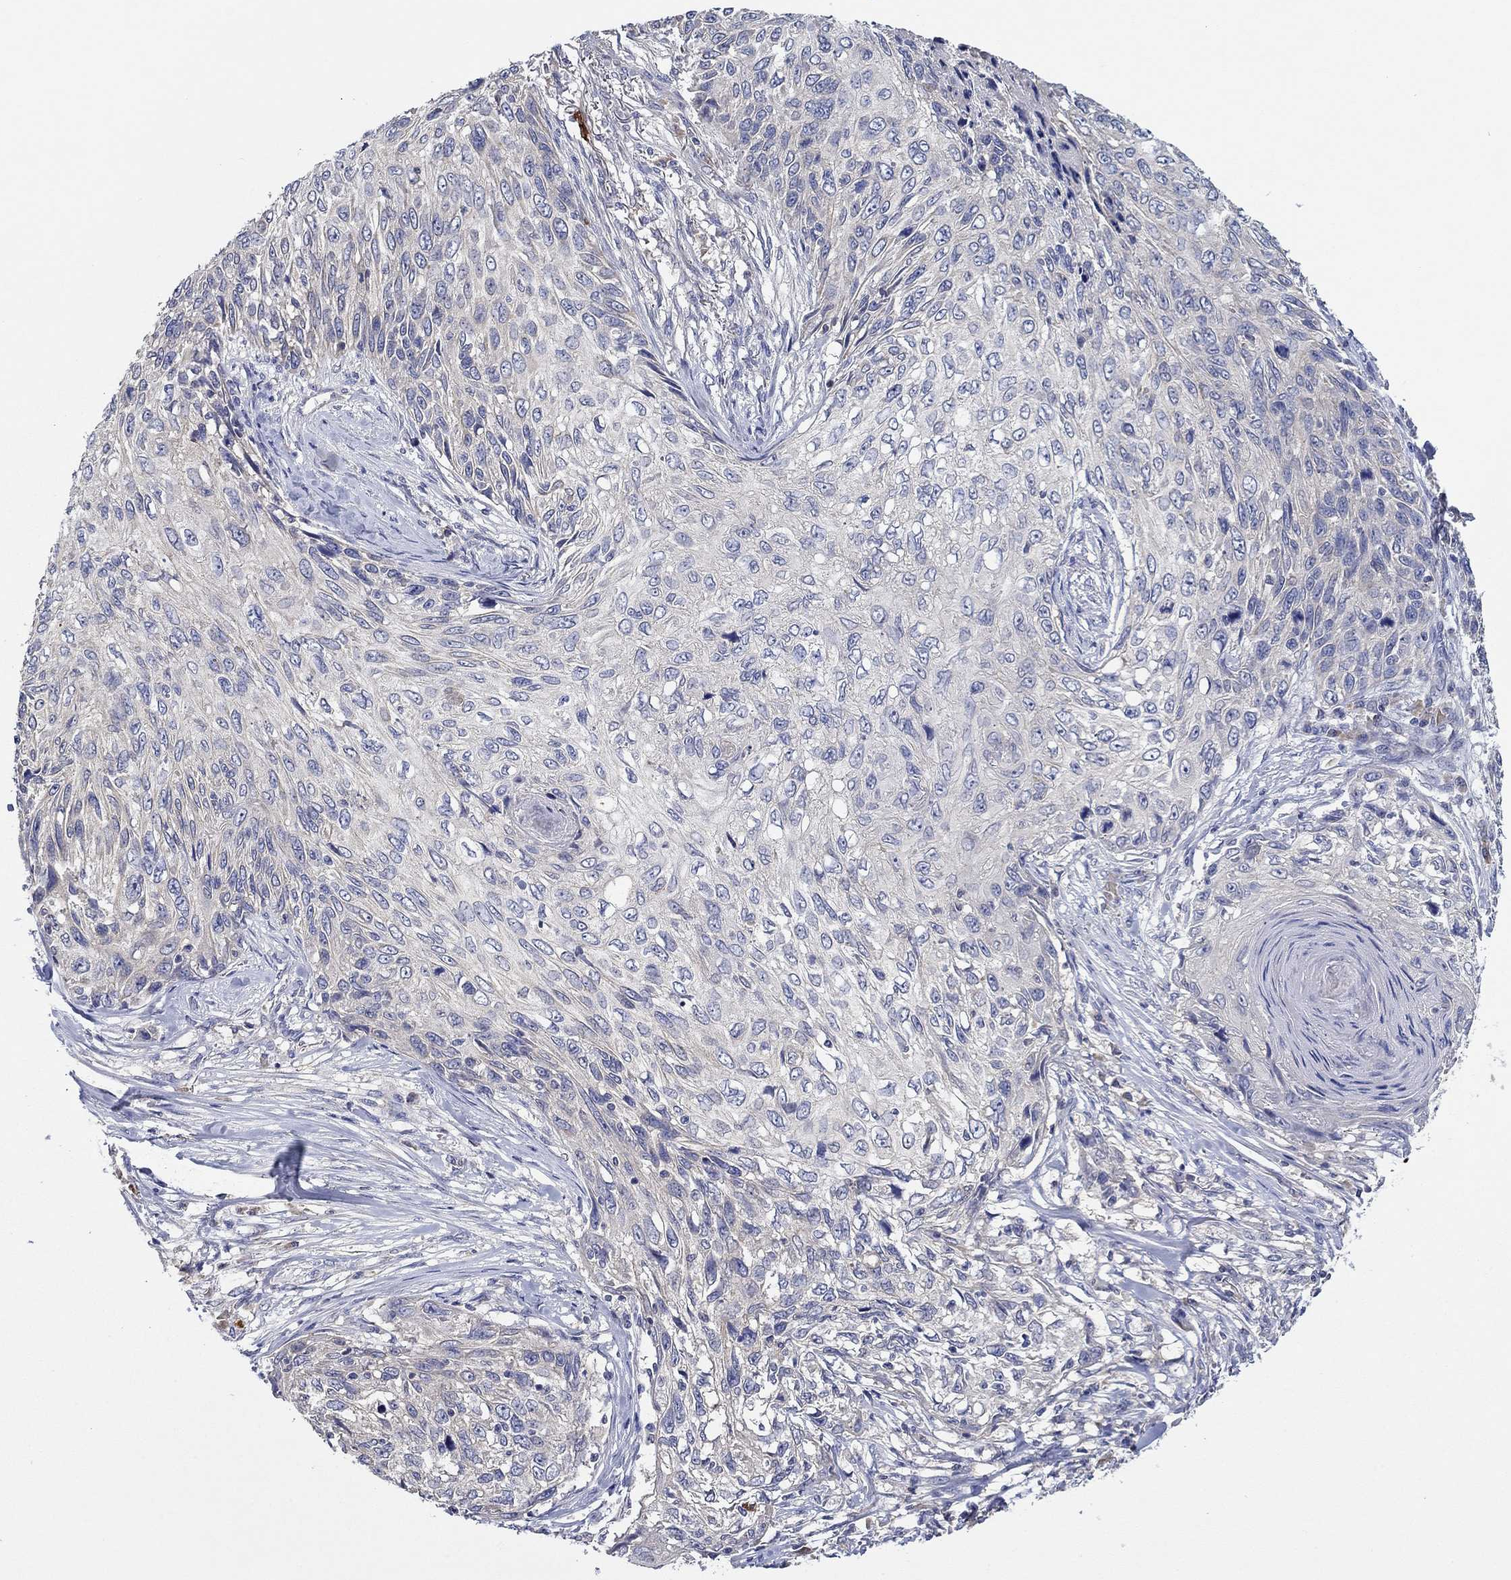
{"staining": {"intensity": "negative", "quantity": "none", "location": "none"}, "tissue": "skin cancer", "cell_type": "Tumor cells", "image_type": "cancer", "snomed": [{"axis": "morphology", "description": "Squamous cell carcinoma, NOS"}, {"axis": "topography", "description": "Skin"}], "caption": "Immunohistochemistry (IHC) photomicrograph of human skin squamous cell carcinoma stained for a protein (brown), which exhibits no expression in tumor cells.", "gene": "CHIT1", "patient": {"sex": "male", "age": 92}}